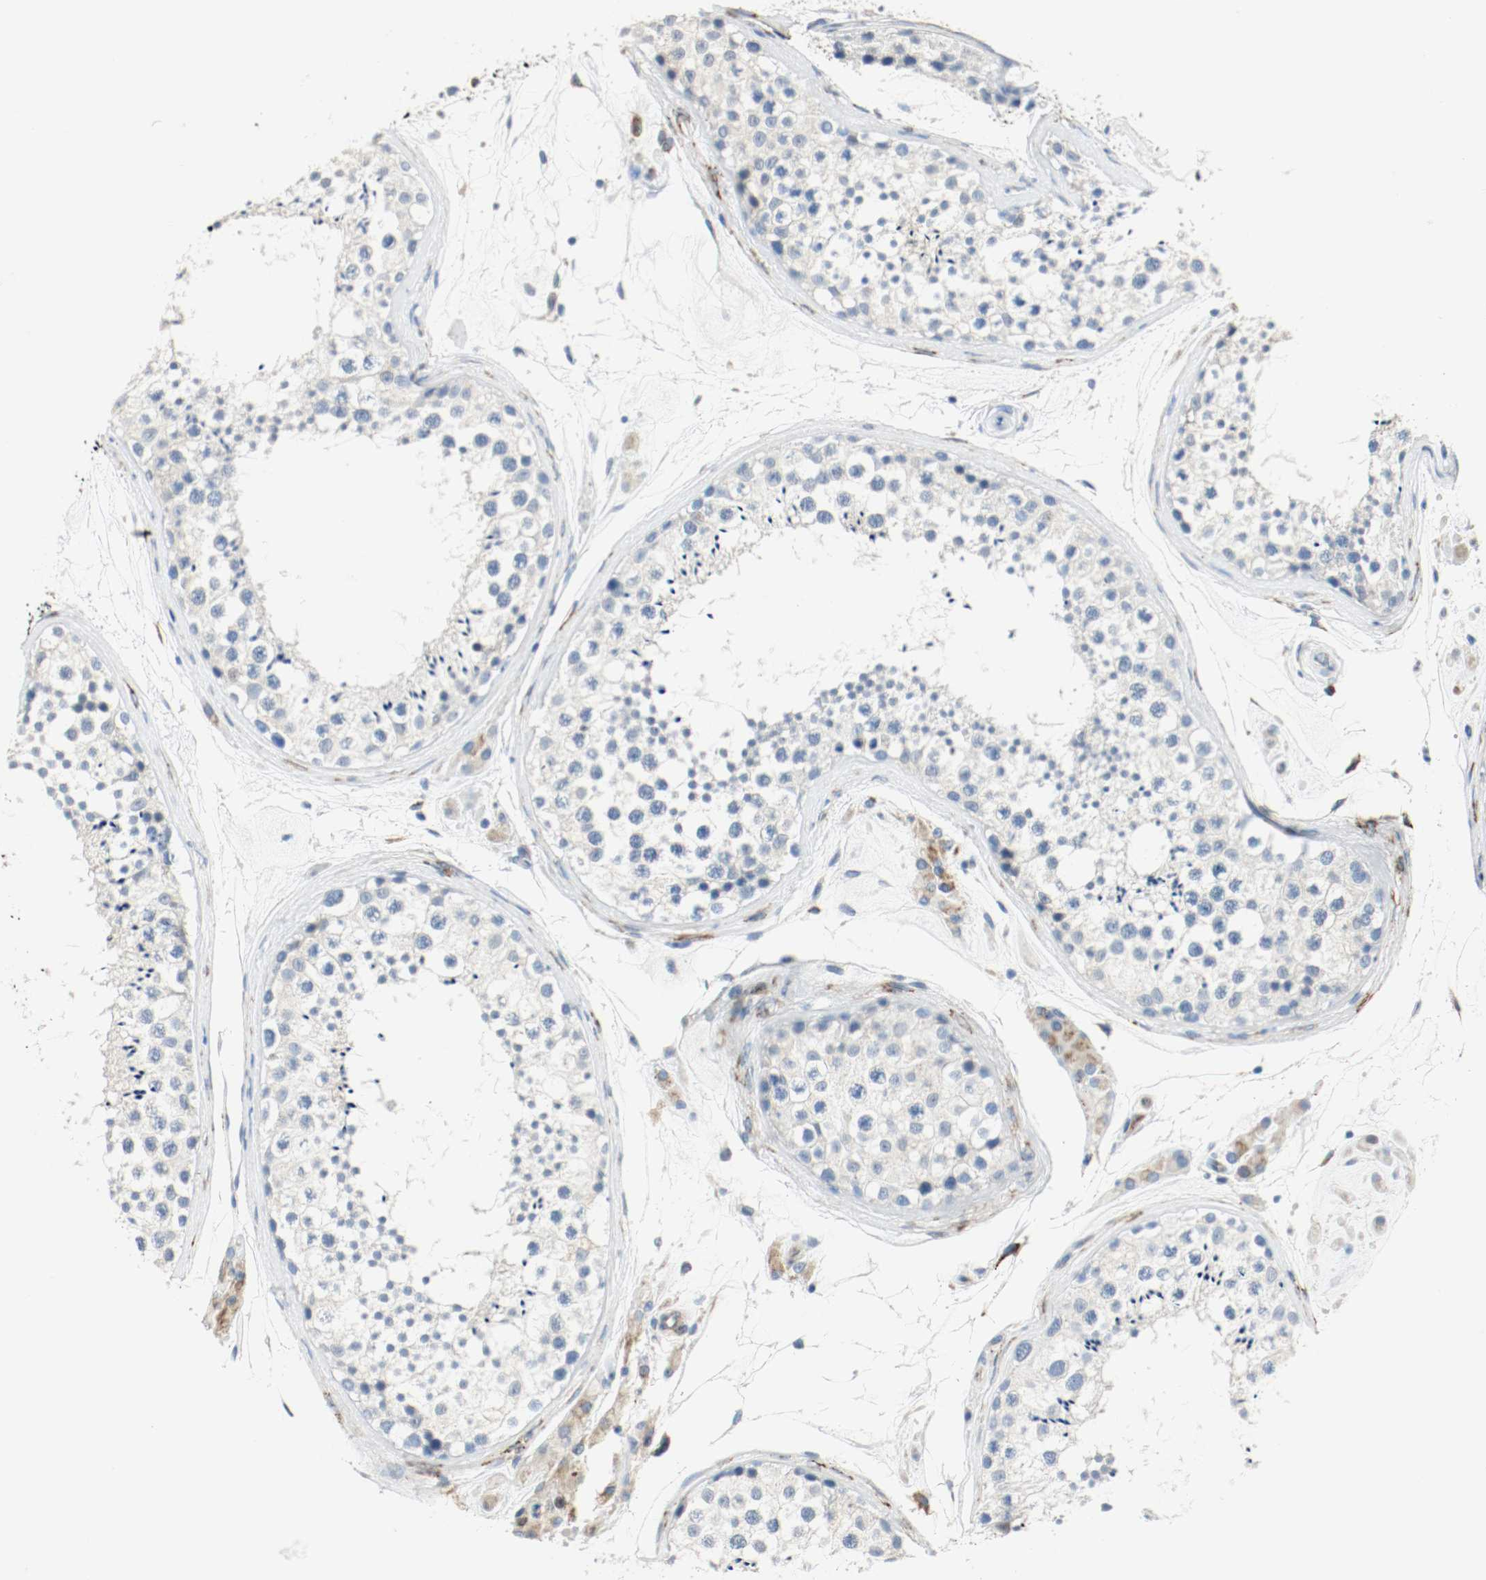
{"staining": {"intensity": "negative", "quantity": "none", "location": "none"}, "tissue": "testis", "cell_type": "Cells in seminiferous ducts", "image_type": "normal", "snomed": [{"axis": "morphology", "description": "Normal tissue, NOS"}, {"axis": "topography", "description": "Testis"}], "caption": "This is a photomicrograph of immunohistochemistry staining of benign testis, which shows no staining in cells in seminiferous ducts. (Brightfield microscopy of DAB immunohistochemistry at high magnification).", "gene": "LAMB1", "patient": {"sex": "male", "age": 46}}